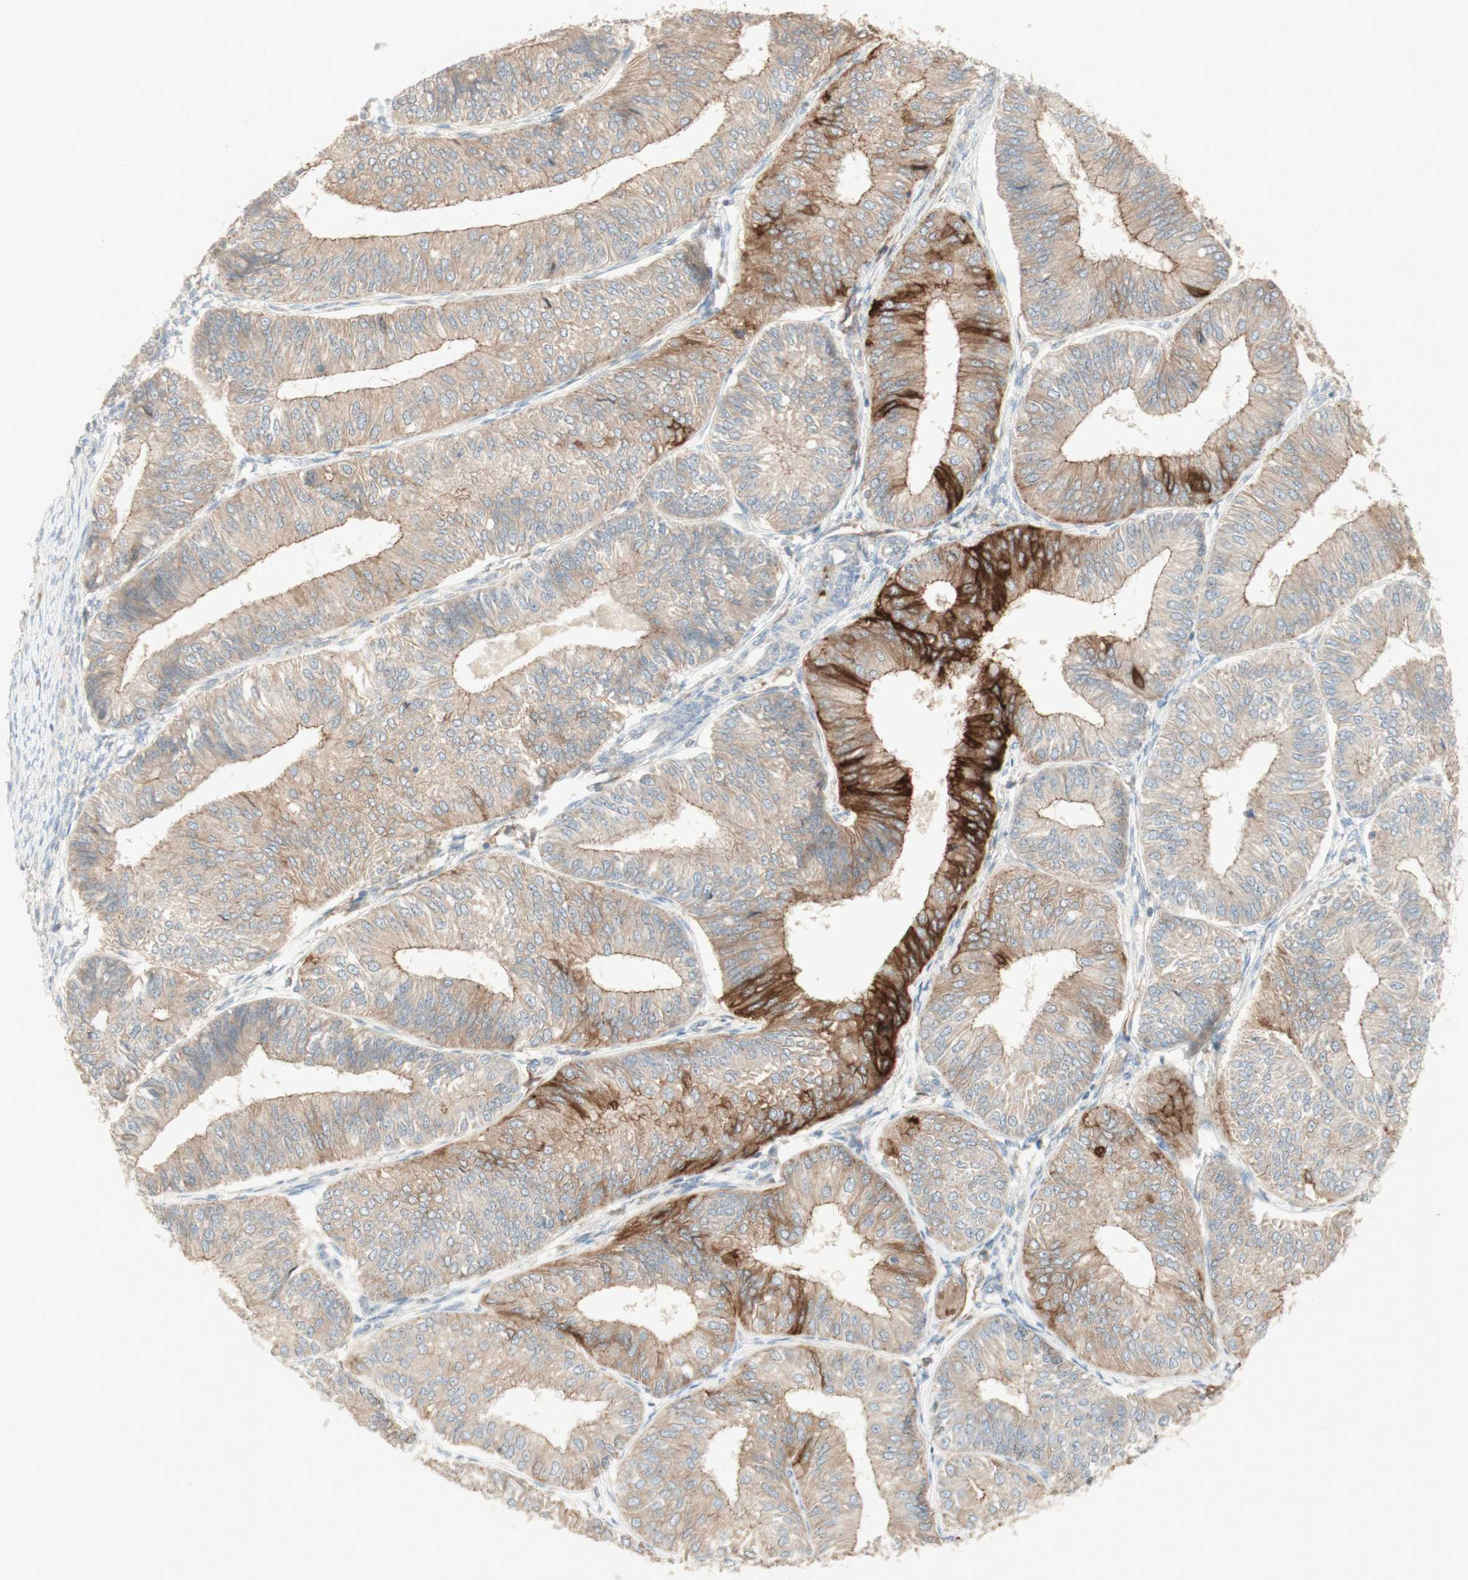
{"staining": {"intensity": "moderate", "quantity": ">75%", "location": "cytoplasmic/membranous"}, "tissue": "endometrial cancer", "cell_type": "Tumor cells", "image_type": "cancer", "snomed": [{"axis": "morphology", "description": "Adenocarcinoma, NOS"}, {"axis": "topography", "description": "Endometrium"}], "caption": "Adenocarcinoma (endometrial) was stained to show a protein in brown. There is medium levels of moderate cytoplasmic/membranous staining in approximately >75% of tumor cells. (IHC, brightfield microscopy, high magnification).", "gene": "PTGER4", "patient": {"sex": "female", "age": 58}}